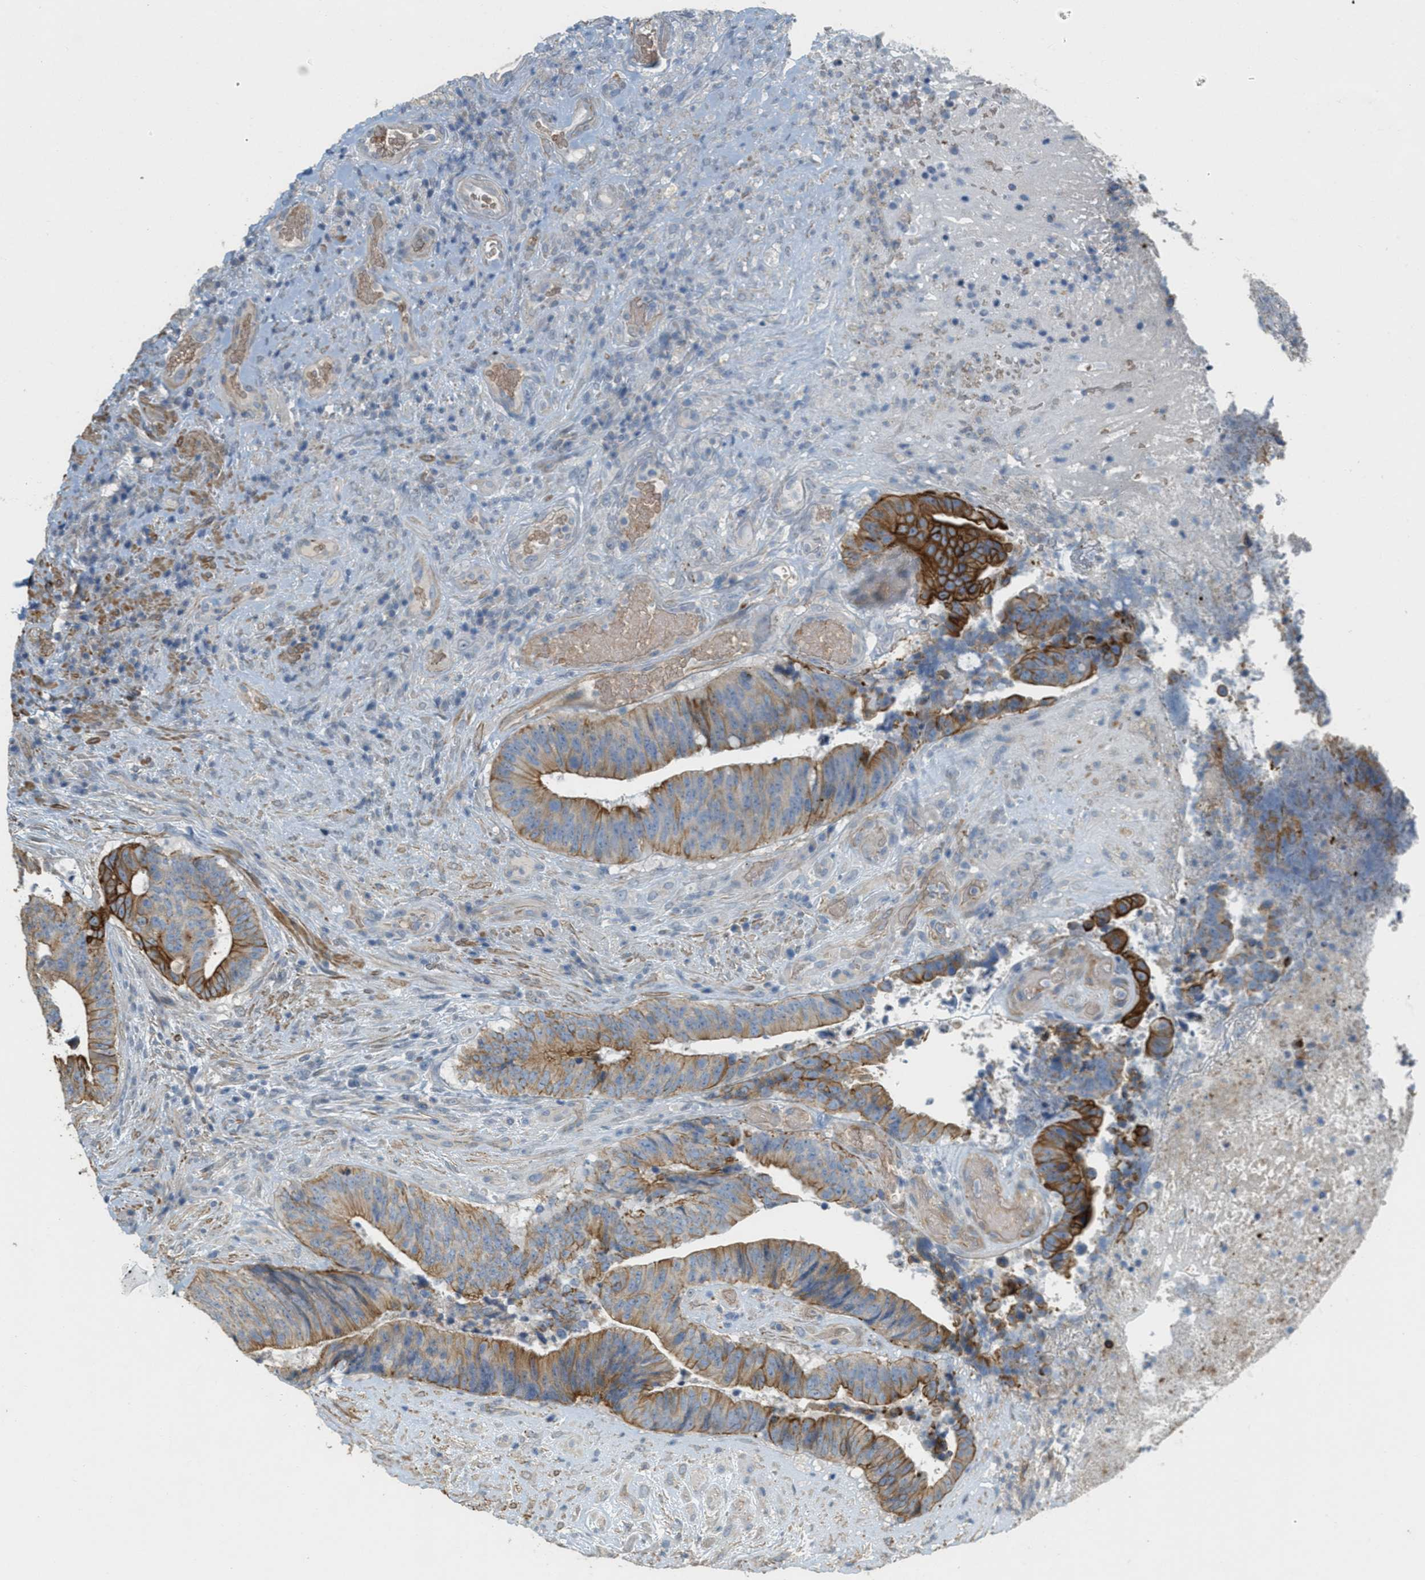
{"staining": {"intensity": "strong", "quantity": "25%-75%", "location": "cytoplasmic/membranous"}, "tissue": "colorectal cancer", "cell_type": "Tumor cells", "image_type": "cancer", "snomed": [{"axis": "morphology", "description": "Adenocarcinoma, NOS"}, {"axis": "topography", "description": "Rectum"}], "caption": "Protein positivity by immunohistochemistry (IHC) reveals strong cytoplasmic/membranous positivity in approximately 25%-75% of tumor cells in colorectal cancer (adenocarcinoma).", "gene": "MRS2", "patient": {"sex": "male", "age": 72}}